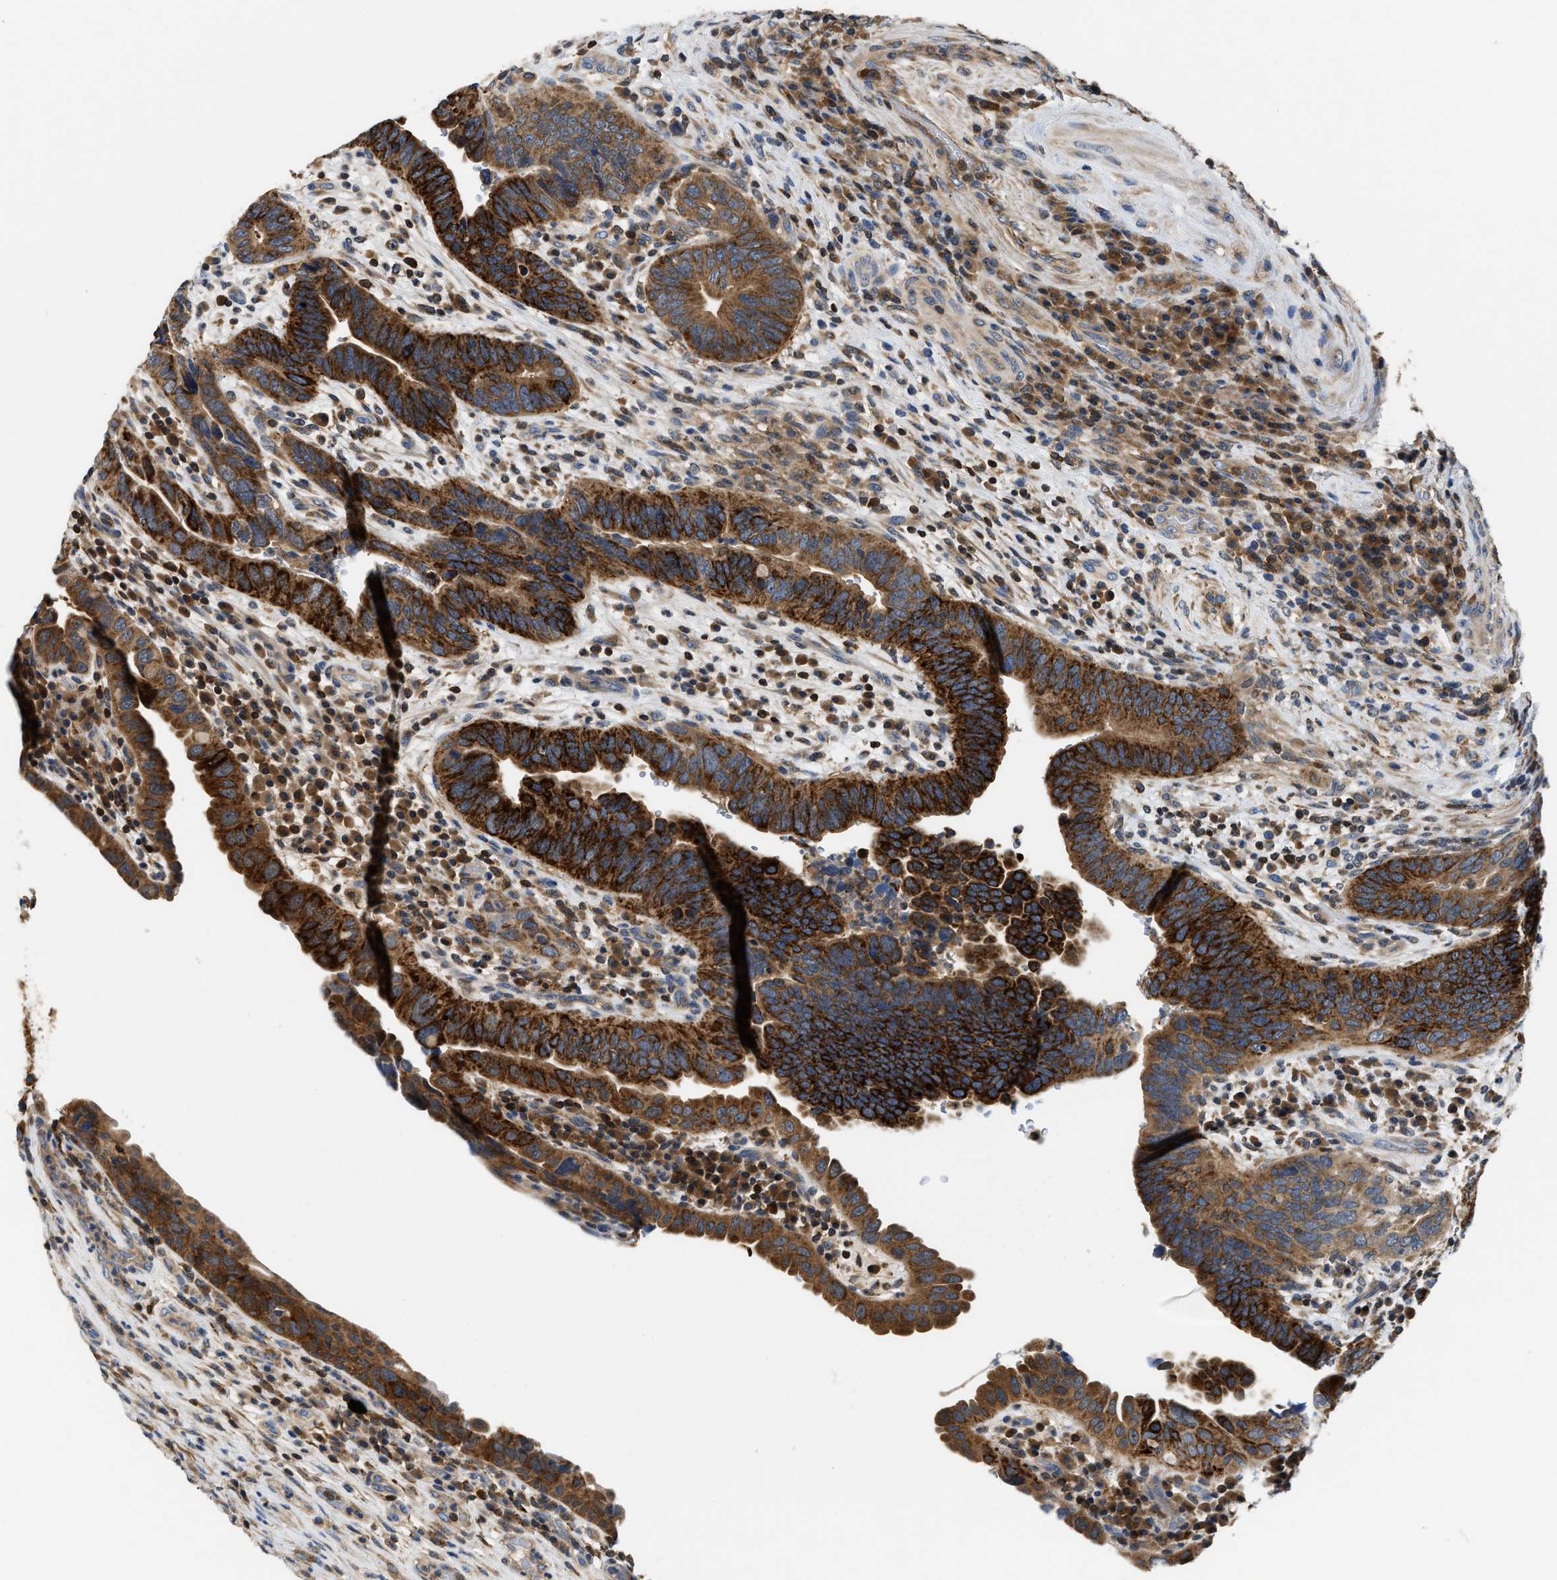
{"staining": {"intensity": "strong", "quantity": ">75%", "location": "cytoplasmic/membranous"}, "tissue": "urothelial cancer", "cell_type": "Tumor cells", "image_type": "cancer", "snomed": [{"axis": "morphology", "description": "Urothelial carcinoma, High grade"}, {"axis": "topography", "description": "Urinary bladder"}], "caption": "DAB (3,3'-diaminobenzidine) immunohistochemical staining of human high-grade urothelial carcinoma reveals strong cytoplasmic/membranous protein staining in approximately >75% of tumor cells. (Brightfield microscopy of DAB IHC at high magnification).", "gene": "CCM2", "patient": {"sex": "female", "age": 82}}